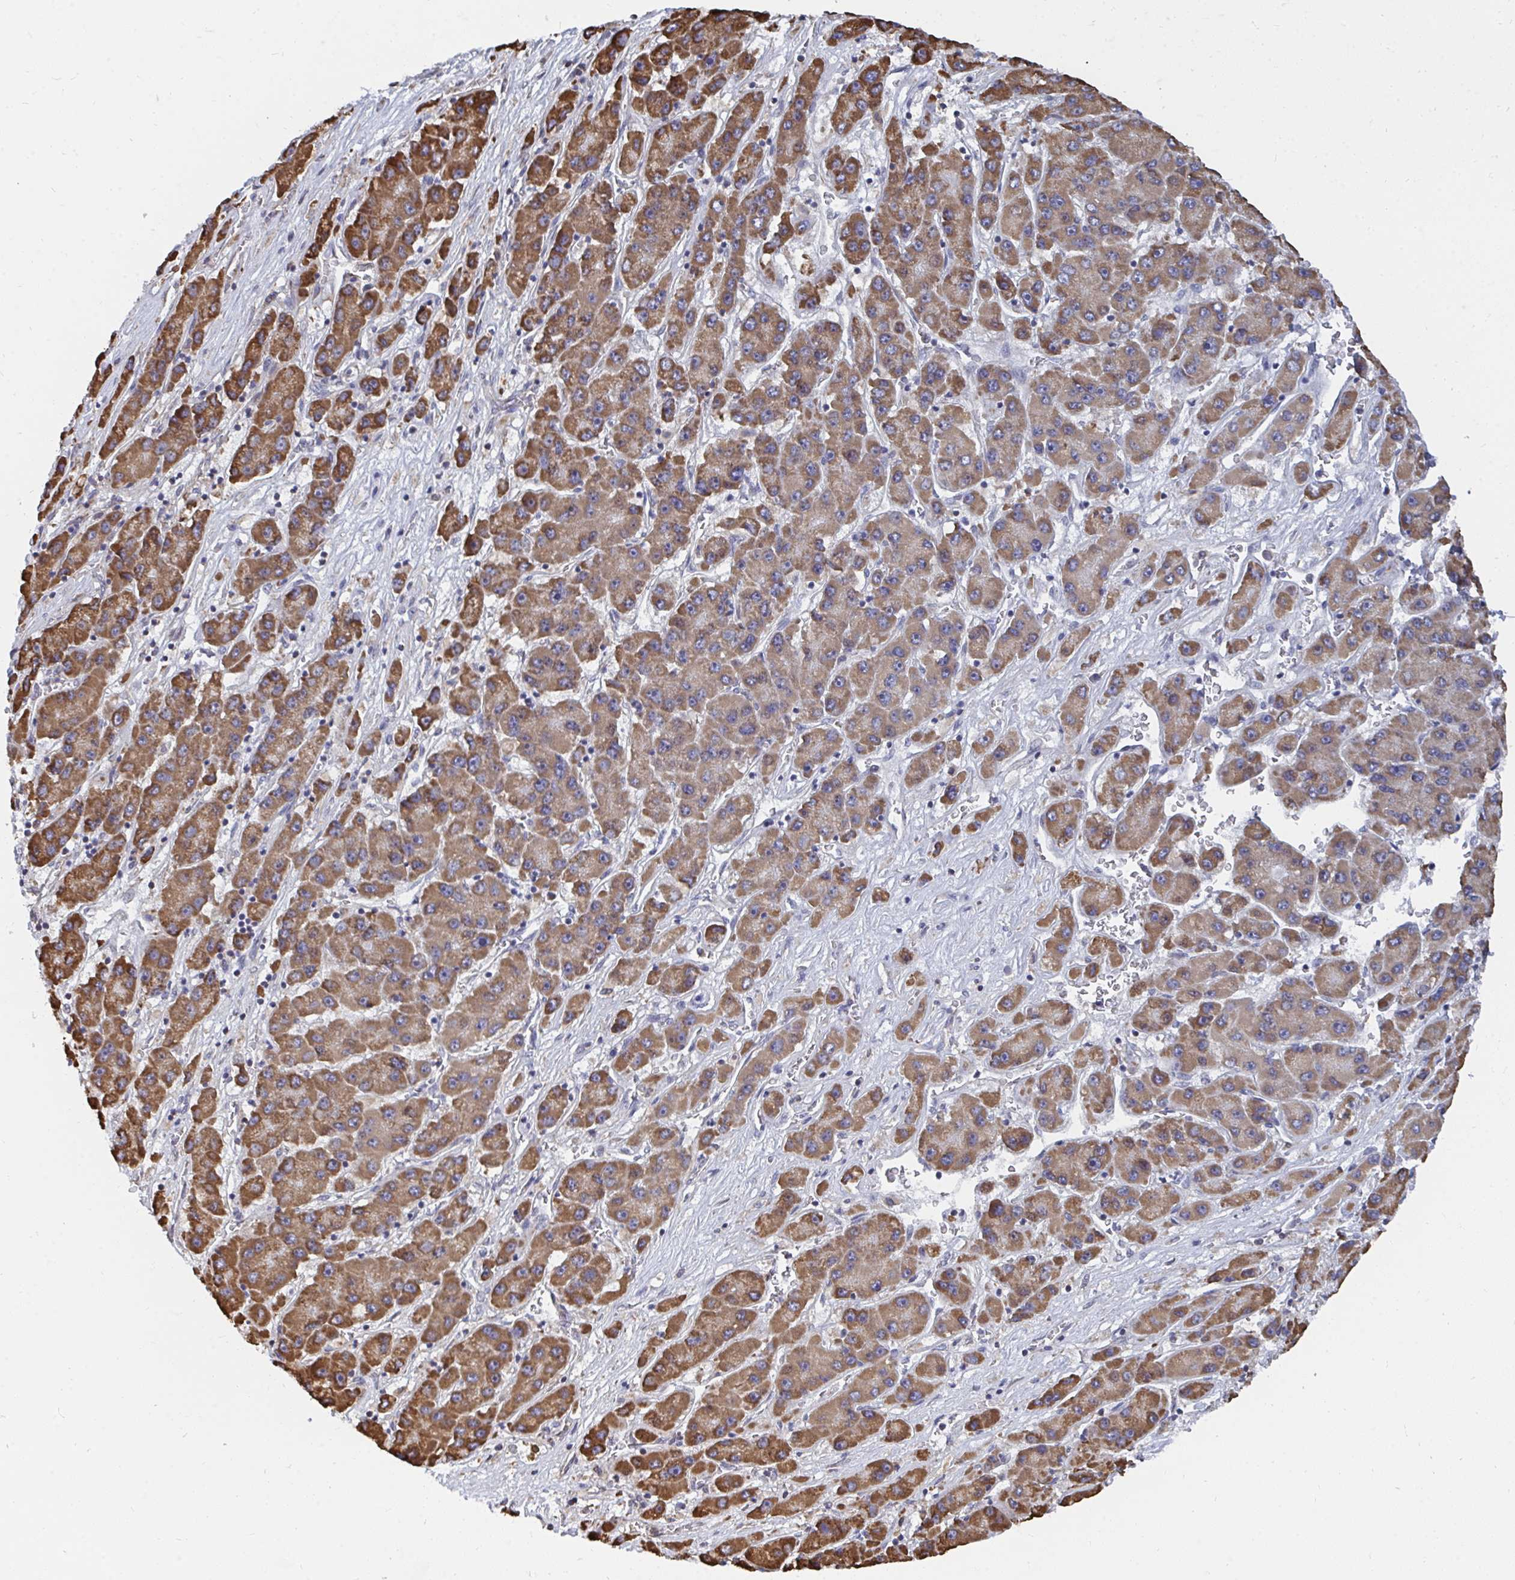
{"staining": {"intensity": "moderate", "quantity": ">75%", "location": "cytoplasmic/membranous"}, "tissue": "liver cancer", "cell_type": "Tumor cells", "image_type": "cancer", "snomed": [{"axis": "morphology", "description": "Carcinoma, Hepatocellular, NOS"}, {"axis": "topography", "description": "Liver"}], "caption": "The immunohistochemical stain labels moderate cytoplasmic/membranous expression in tumor cells of hepatocellular carcinoma (liver) tissue.", "gene": "ELAVL1", "patient": {"sex": "female", "age": 61}}